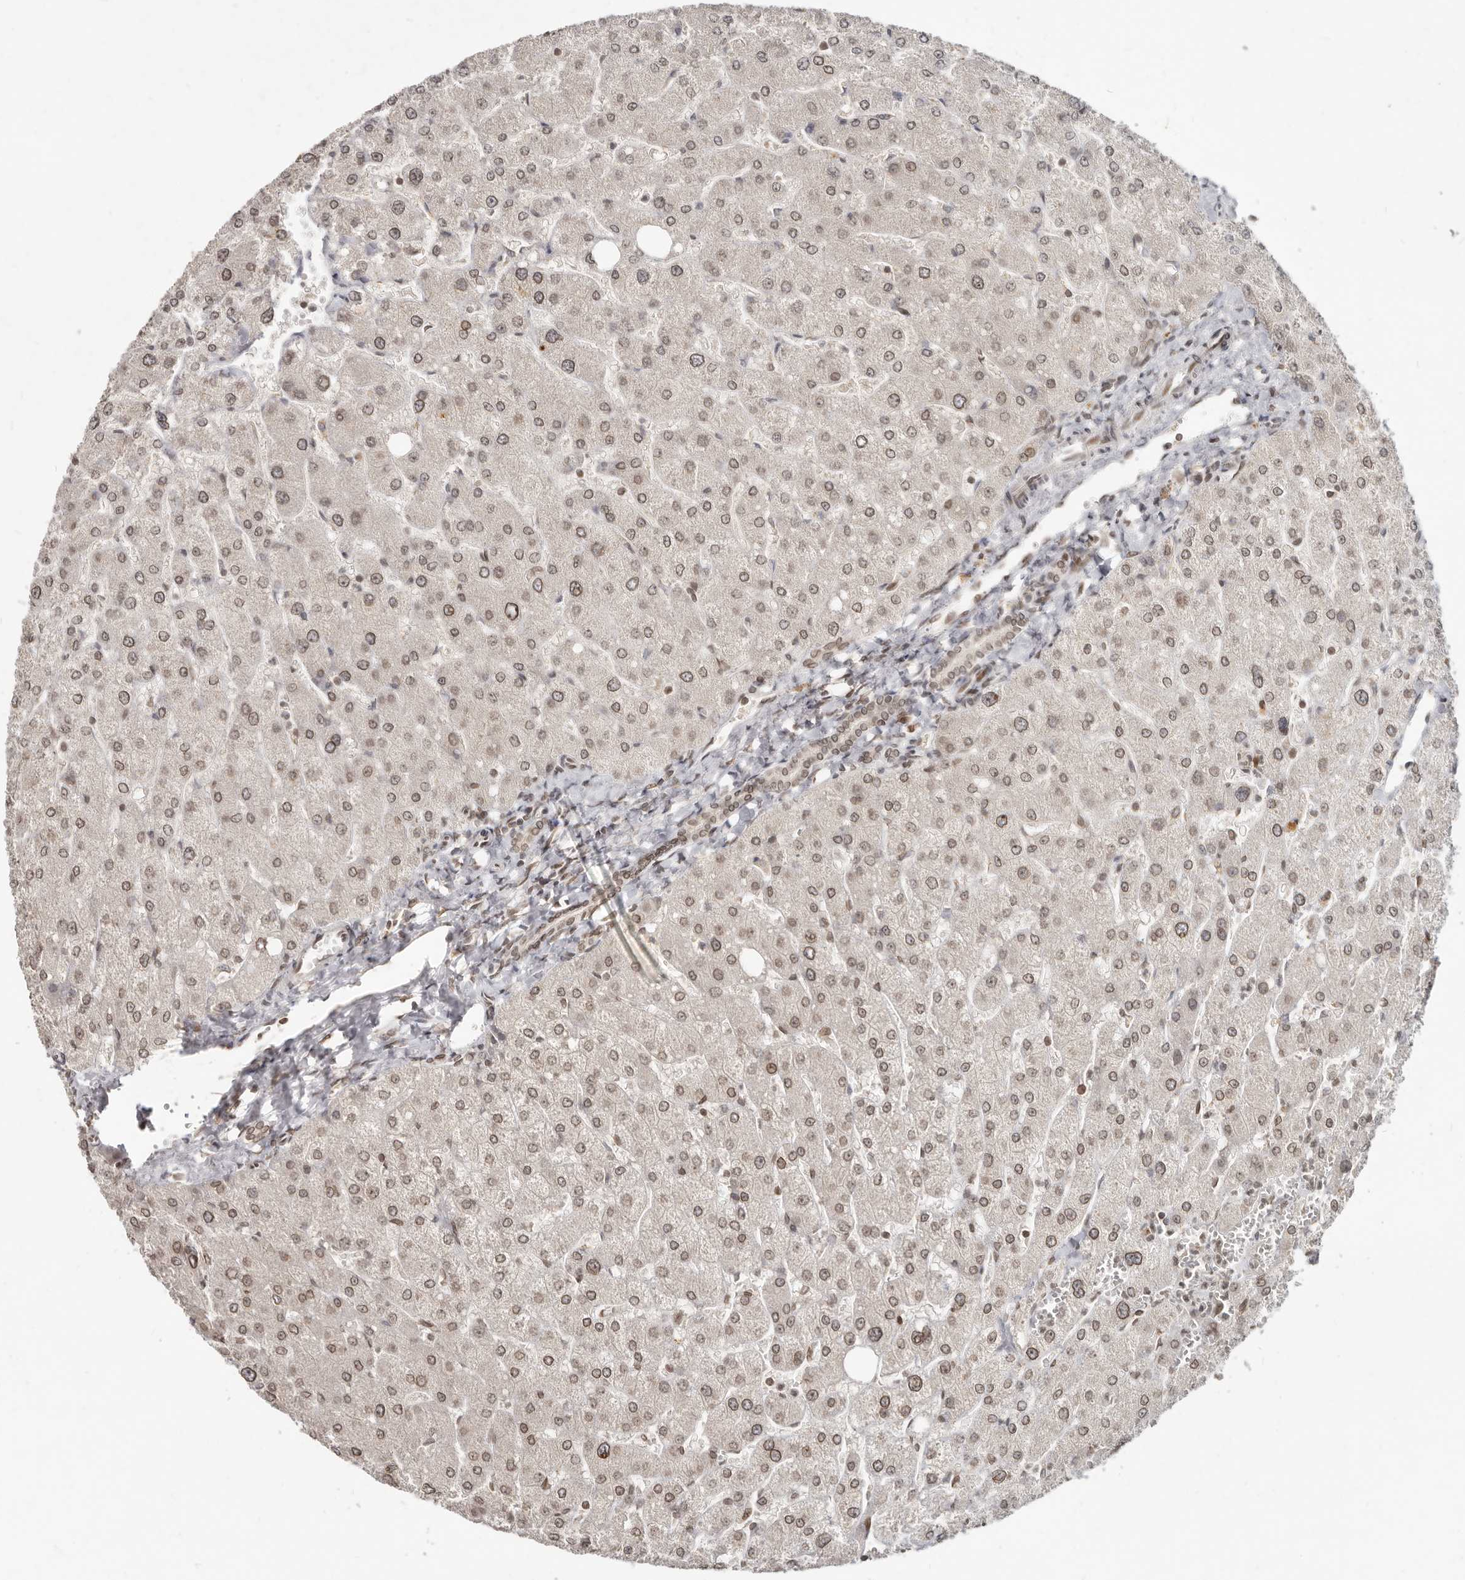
{"staining": {"intensity": "moderate", "quantity": ">75%", "location": "cytoplasmic/membranous,nuclear"}, "tissue": "liver", "cell_type": "Cholangiocytes", "image_type": "normal", "snomed": [{"axis": "morphology", "description": "Normal tissue, NOS"}, {"axis": "topography", "description": "Liver"}], "caption": "Liver stained for a protein (brown) displays moderate cytoplasmic/membranous,nuclear positive positivity in approximately >75% of cholangiocytes.", "gene": "NUP153", "patient": {"sex": "male", "age": 55}}